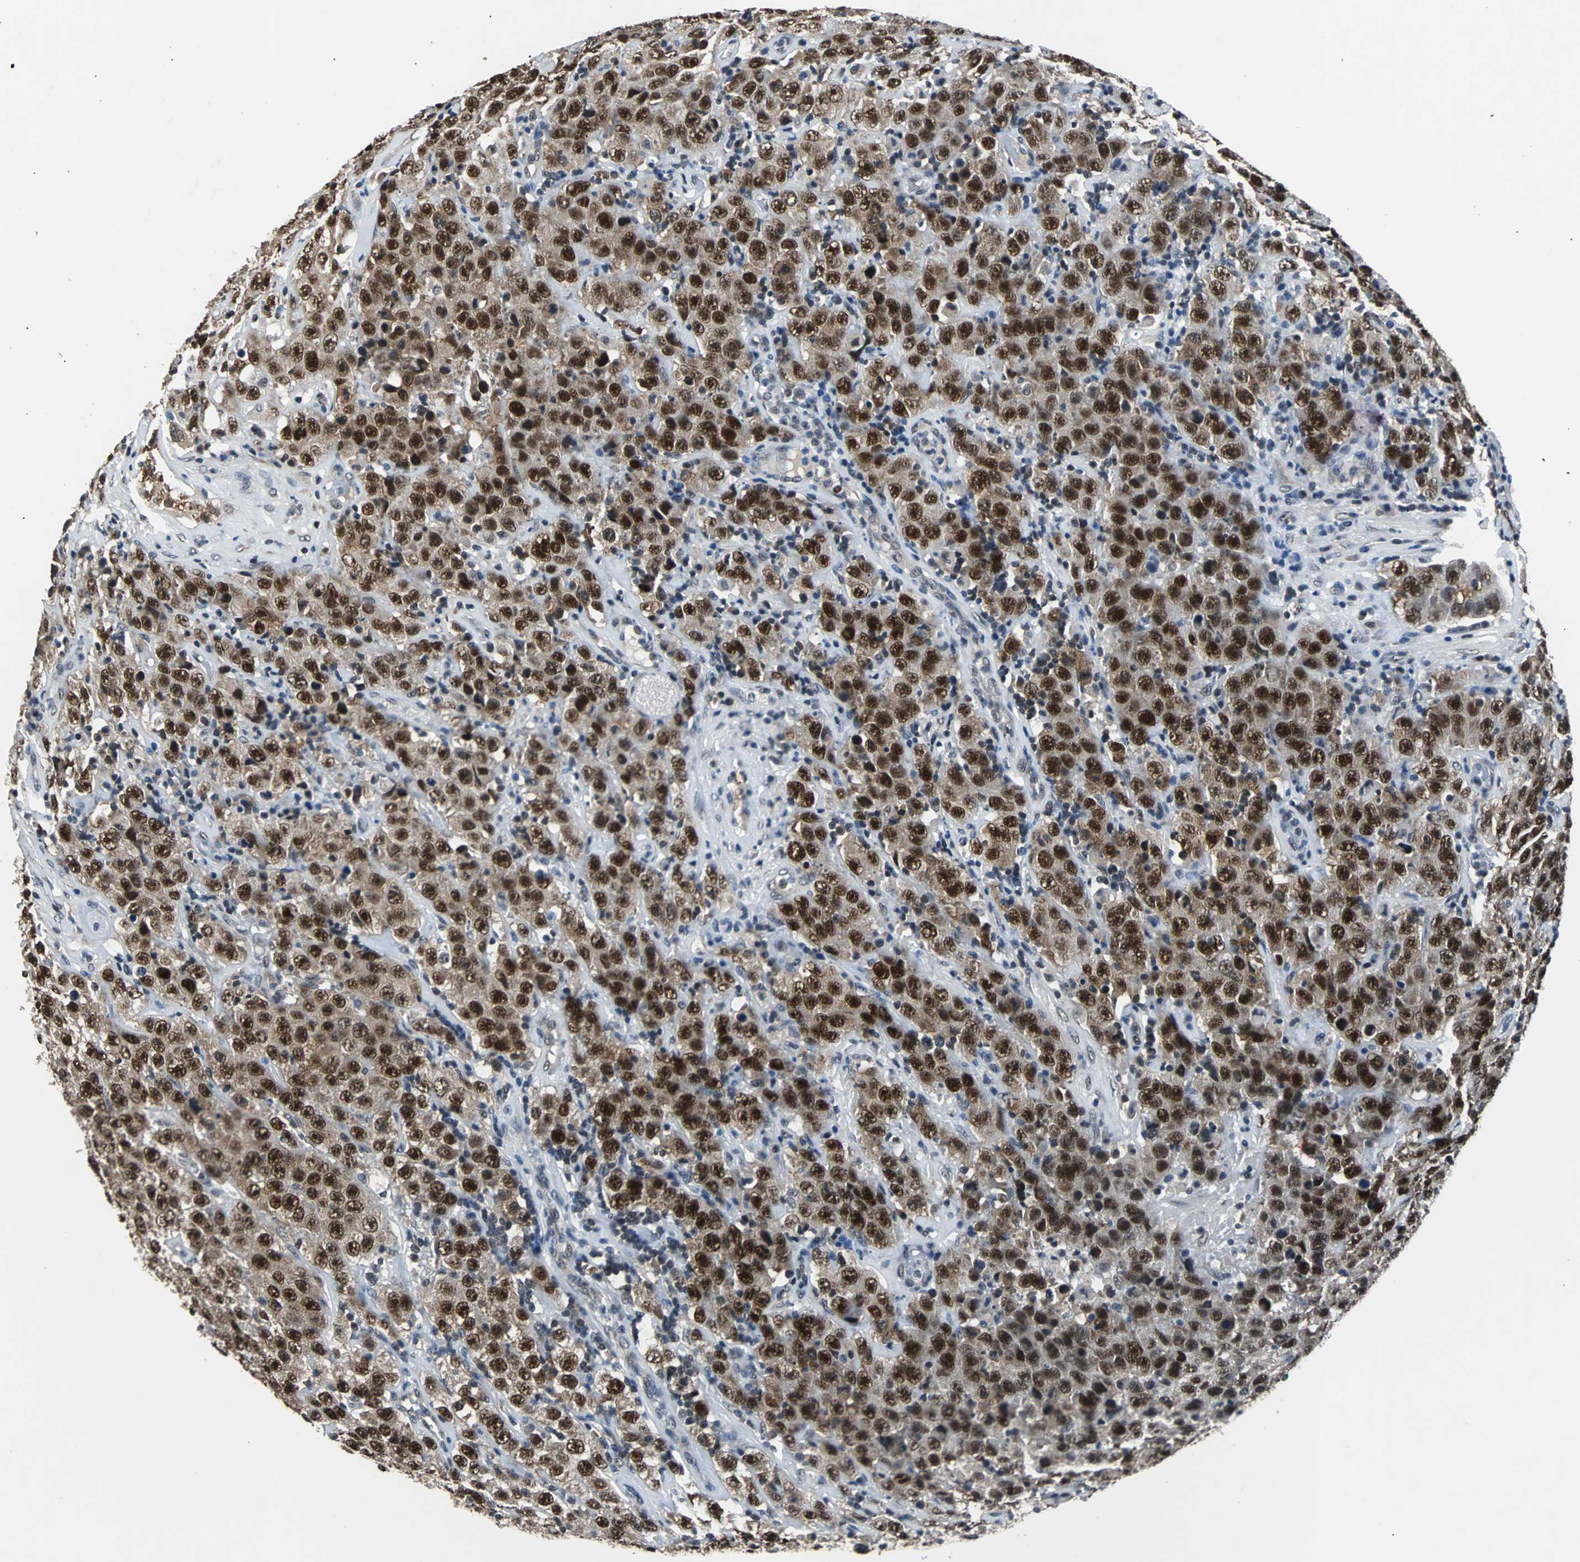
{"staining": {"intensity": "strong", "quantity": ">75%", "location": "cytoplasmic/membranous,nuclear"}, "tissue": "testis cancer", "cell_type": "Tumor cells", "image_type": "cancer", "snomed": [{"axis": "morphology", "description": "Seminoma, NOS"}, {"axis": "topography", "description": "Testis"}], "caption": "Immunohistochemical staining of seminoma (testis) shows strong cytoplasmic/membranous and nuclear protein positivity in about >75% of tumor cells.", "gene": "USP28", "patient": {"sex": "male", "age": 52}}